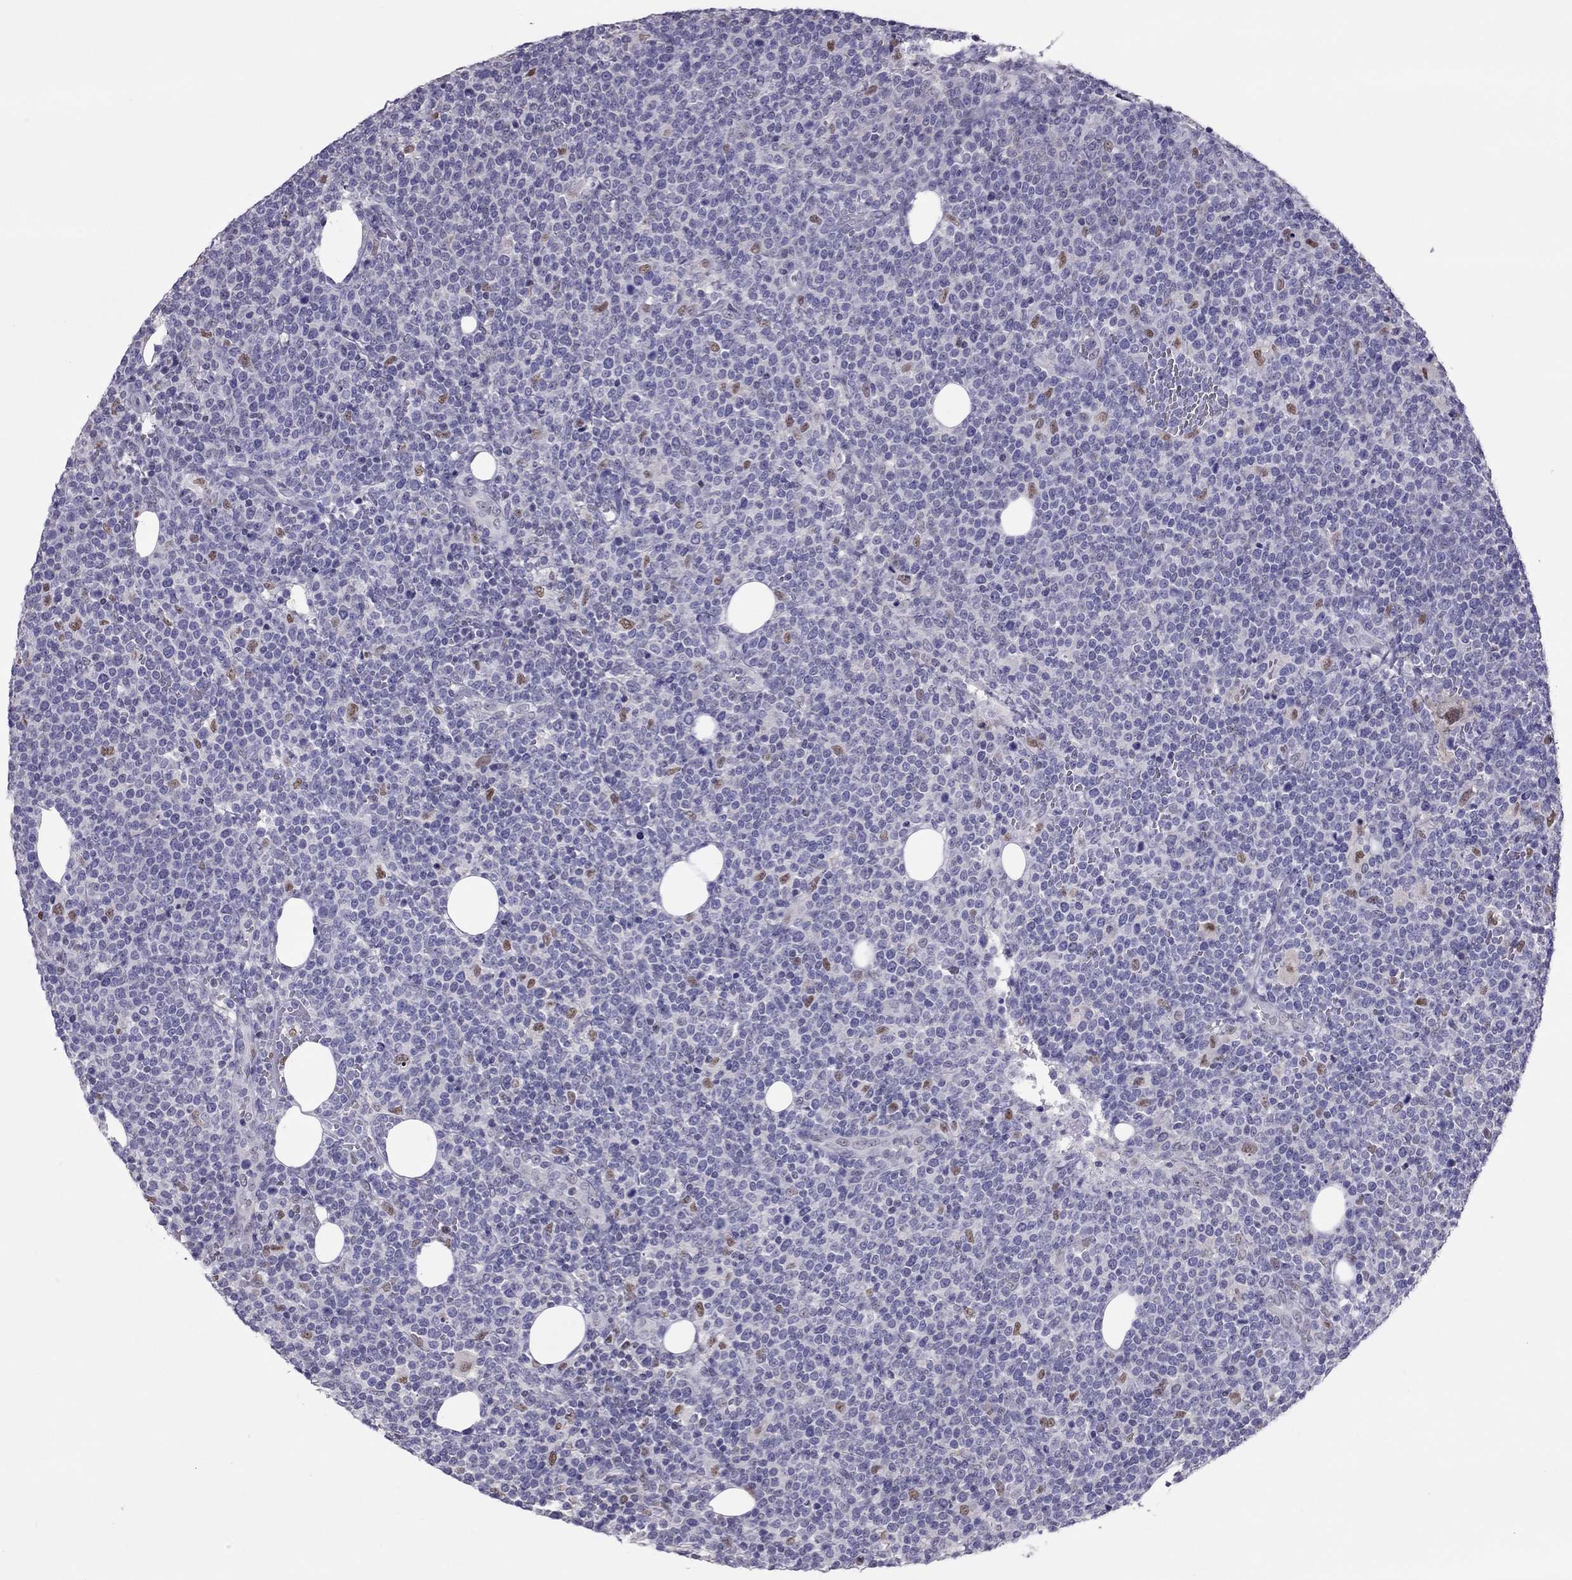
{"staining": {"intensity": "negative", "quantity": "none", "location": "none"}, "tissue": "lymphoma", "cell_type": "Tumor cells", "image_type": "cancer", "snomed": [{"axis": "morphology", "description": "Malignant lymphoma, non-Hodgkin's type, High grade"}, {"axis": "topography", "description": "Lymph node"}], "caption": "Immunohistochemical staining of malignant lymphoma, non-Hodgkin's type (high-grade) exhibits no significant staining in tumor cells.", "gene": "SPINT3", "patient": {"sex": "male", "age": 61}}